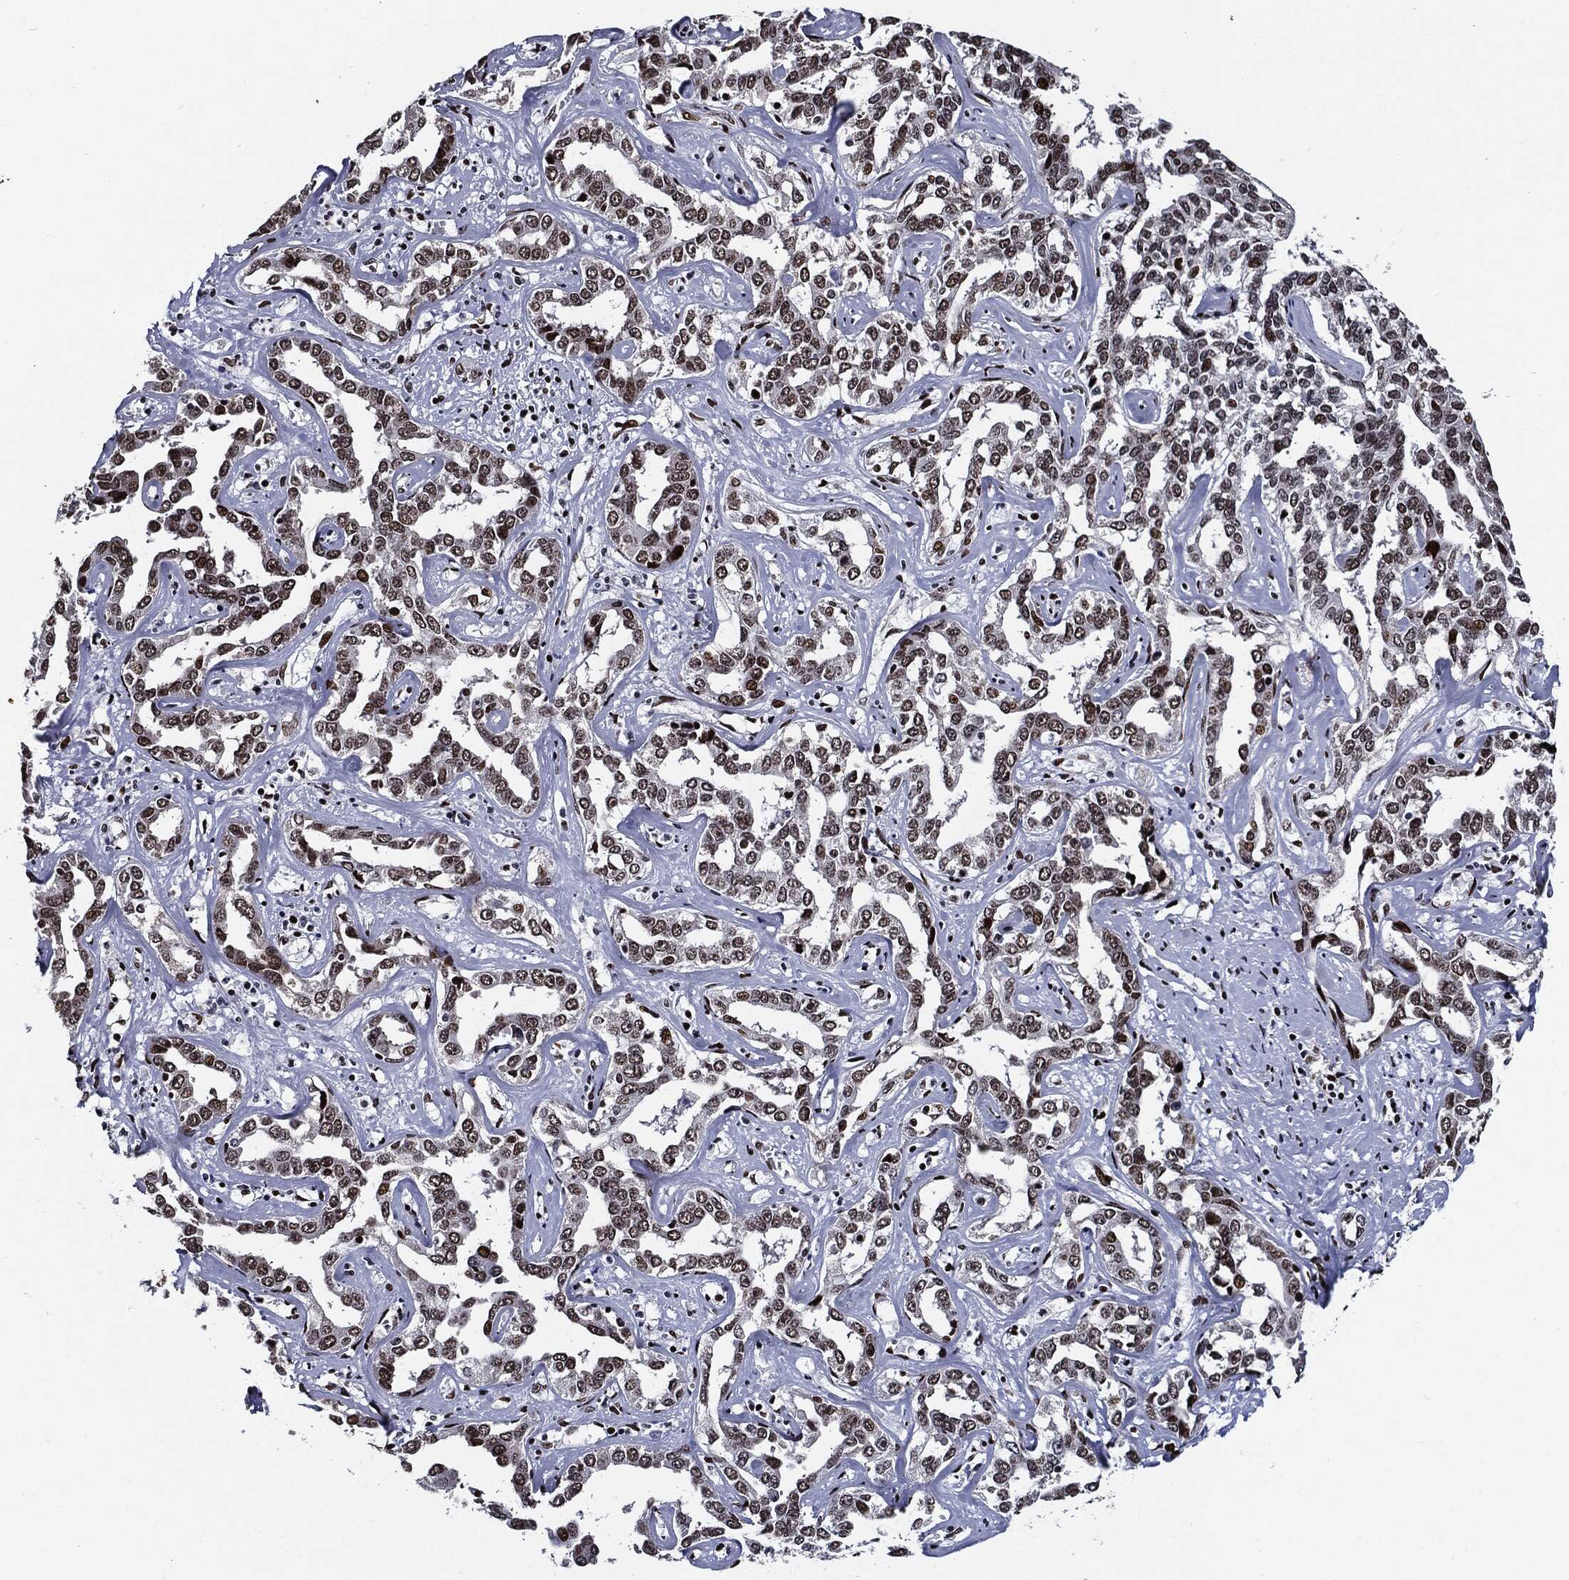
{"staining": {"intensity": "moderate", "quantity": ">75%", "location": "nuclear"}, "tissue": "liver cancer", "cell_type": "Tumor cells", "image_type": "cancer", "snomed": [{"axis": "morphology", "description": "Cholangiocarcinoma"}, {"axis": "topography", "description": "Liver"}], "caption": "Liver cancer stained for a protein exhibits moderate nuclear positivity in tumor cells.", "gene": "ZFP91", "patient": {"sex": "male", "age": 59}}